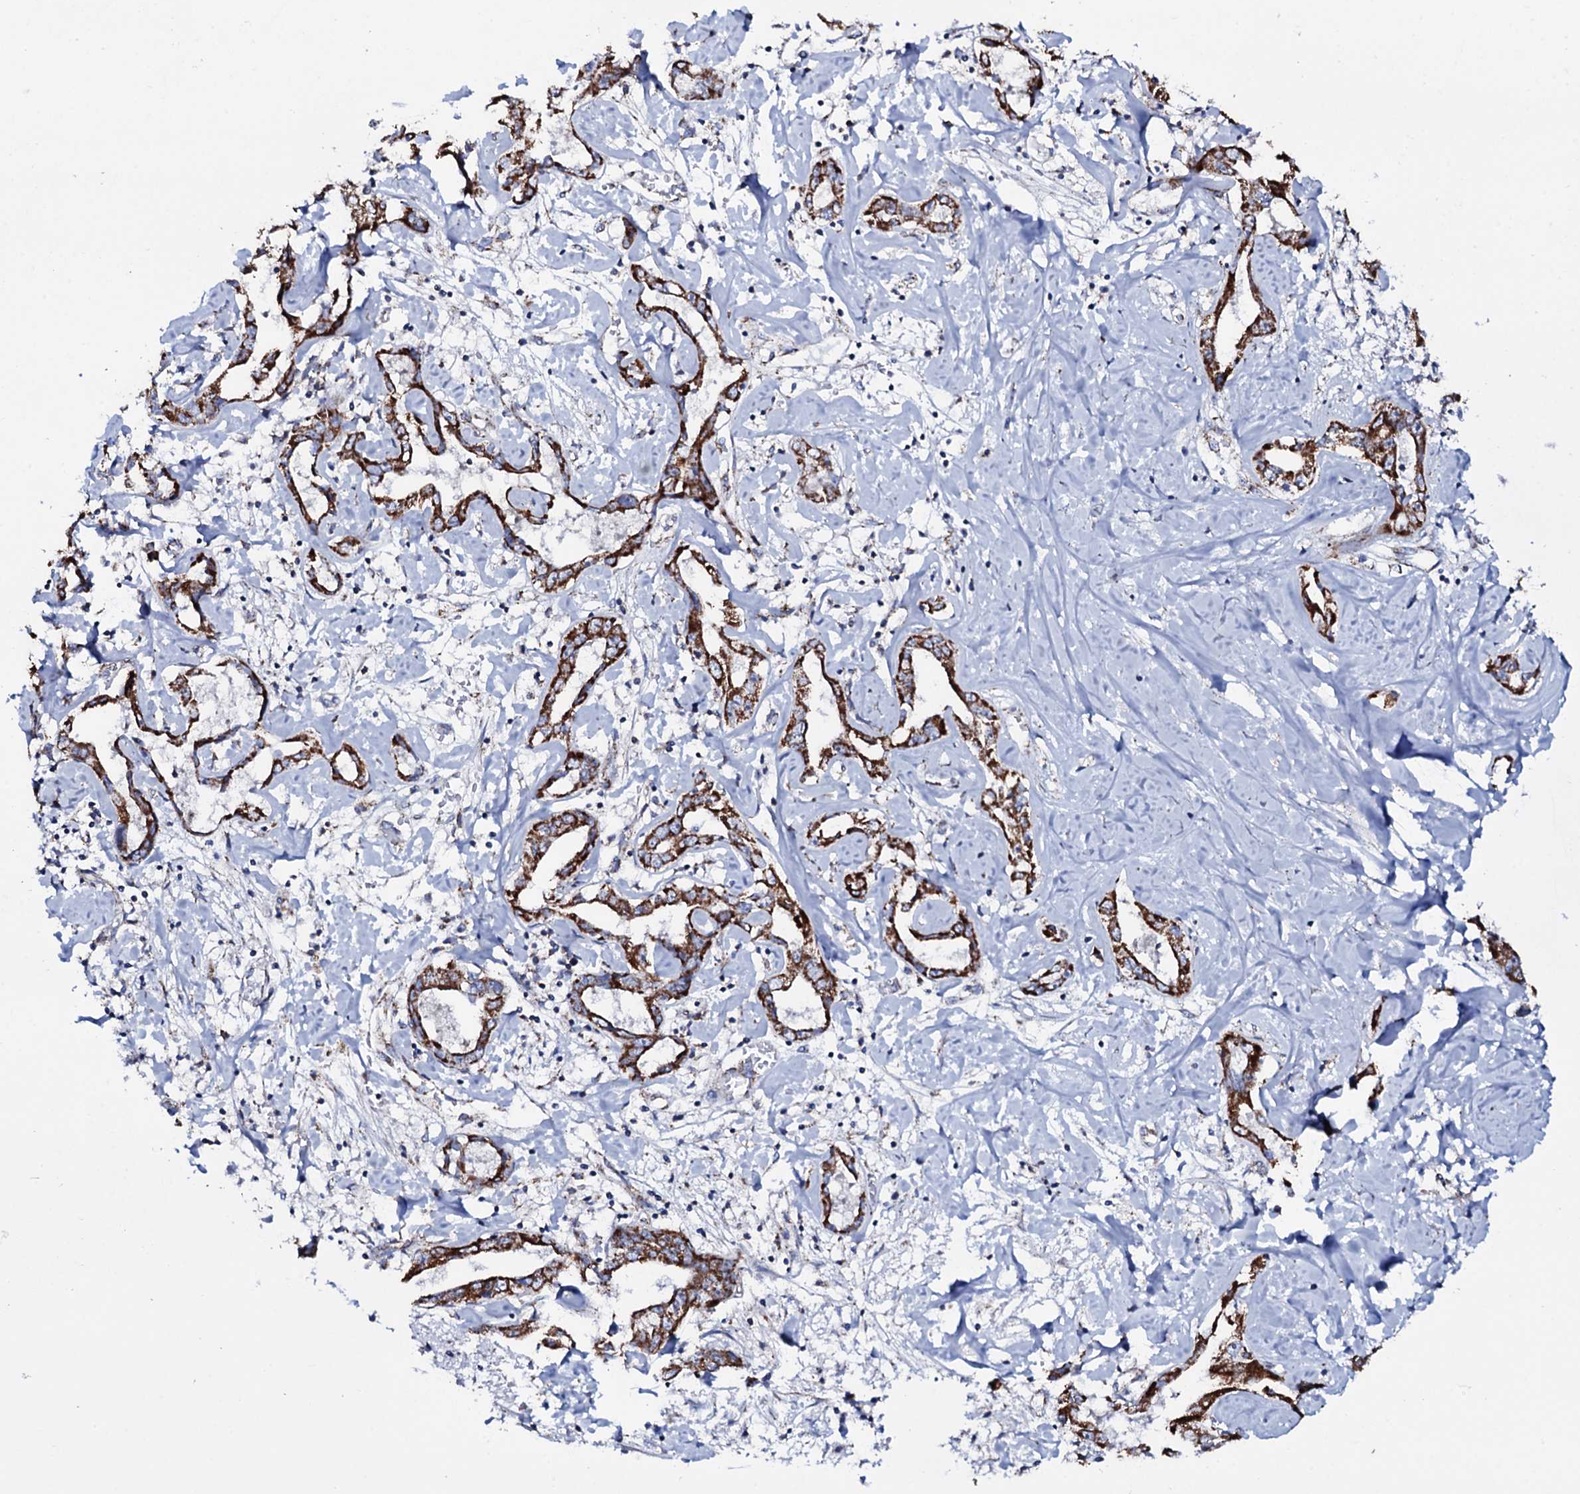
{"staining": {"intensity": "strong", "quantity": ">75%", "location": "cytoplasmic/membranous"}, "tissue": "liver cancer", "cell_type": "Tumor cells", "image_type": "cancer", "snomed": [{"axis": "morphology", "description": "Cholangiocarcinoma"}, {"axis": "topography", "description": "Liver"}], "caption": "Immunohistochemical staining of human liver cancer reveals high levels of strong cytoplasmic/membranous expression in approximately >75% of tumor cells. Nuclei are stained in blue.", "gene": "MRPS35", "patient": {"sex": "male", "age": 59}}